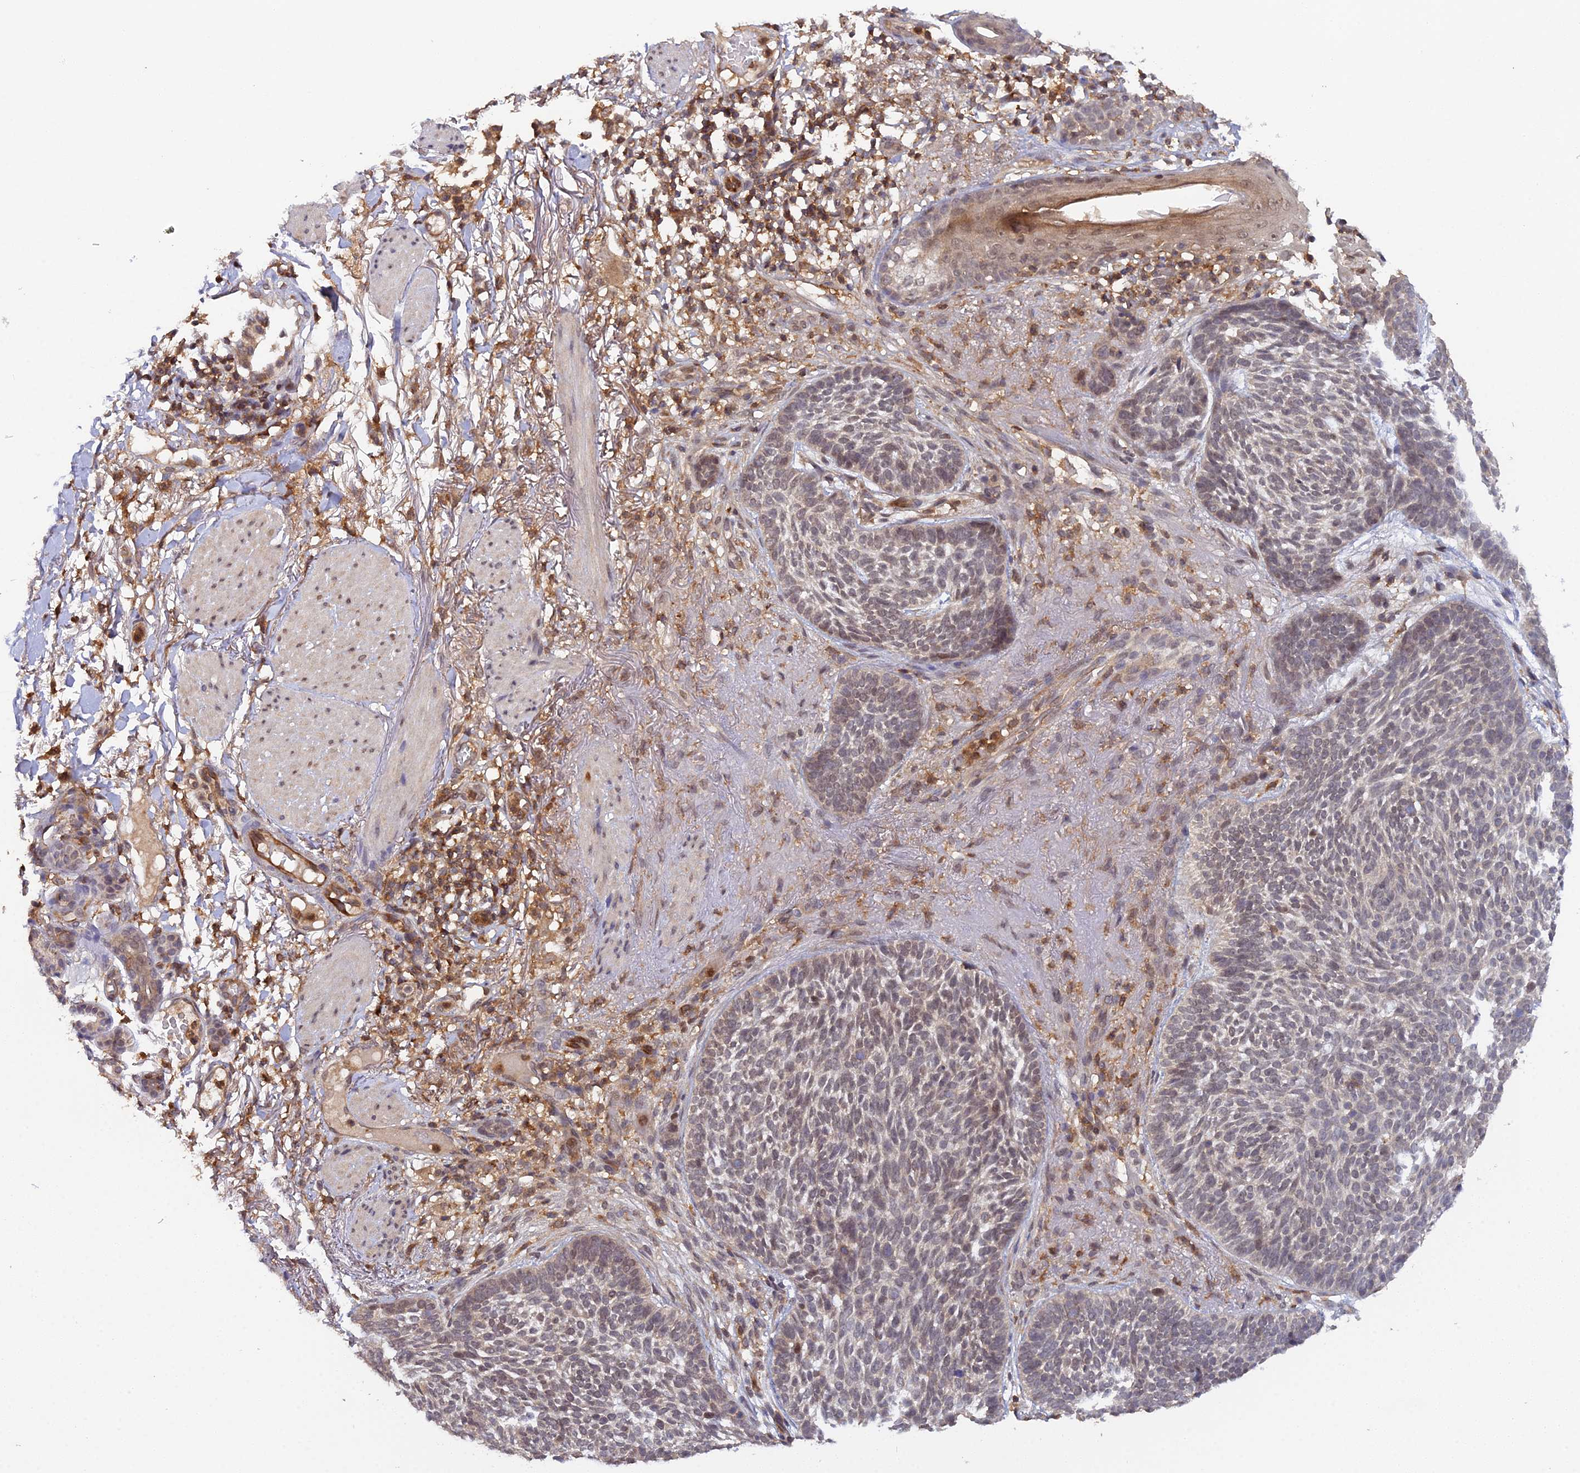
{"staining": {"intensity": "weak", "quantity": "25%-75%", "location": "nuclear"}, "tissue": "skin cancer", "cell_type": "Tumor cells", "image_type": "cancer", "snomed": [{"axis": "morphology", "description": "Normal tissue, NOS"}, {"axis": "morphology", "description": "Basal cell carcinoma"}, {"axis": "topography", "description": "Skin"}], "caption": "Skin basal cell carcinoma tissue exhibits weak nuclear staining in about 25%-75% of tumor cells", "gene": "TPRX1", "patient": {"sex": "male", "age": 64}}